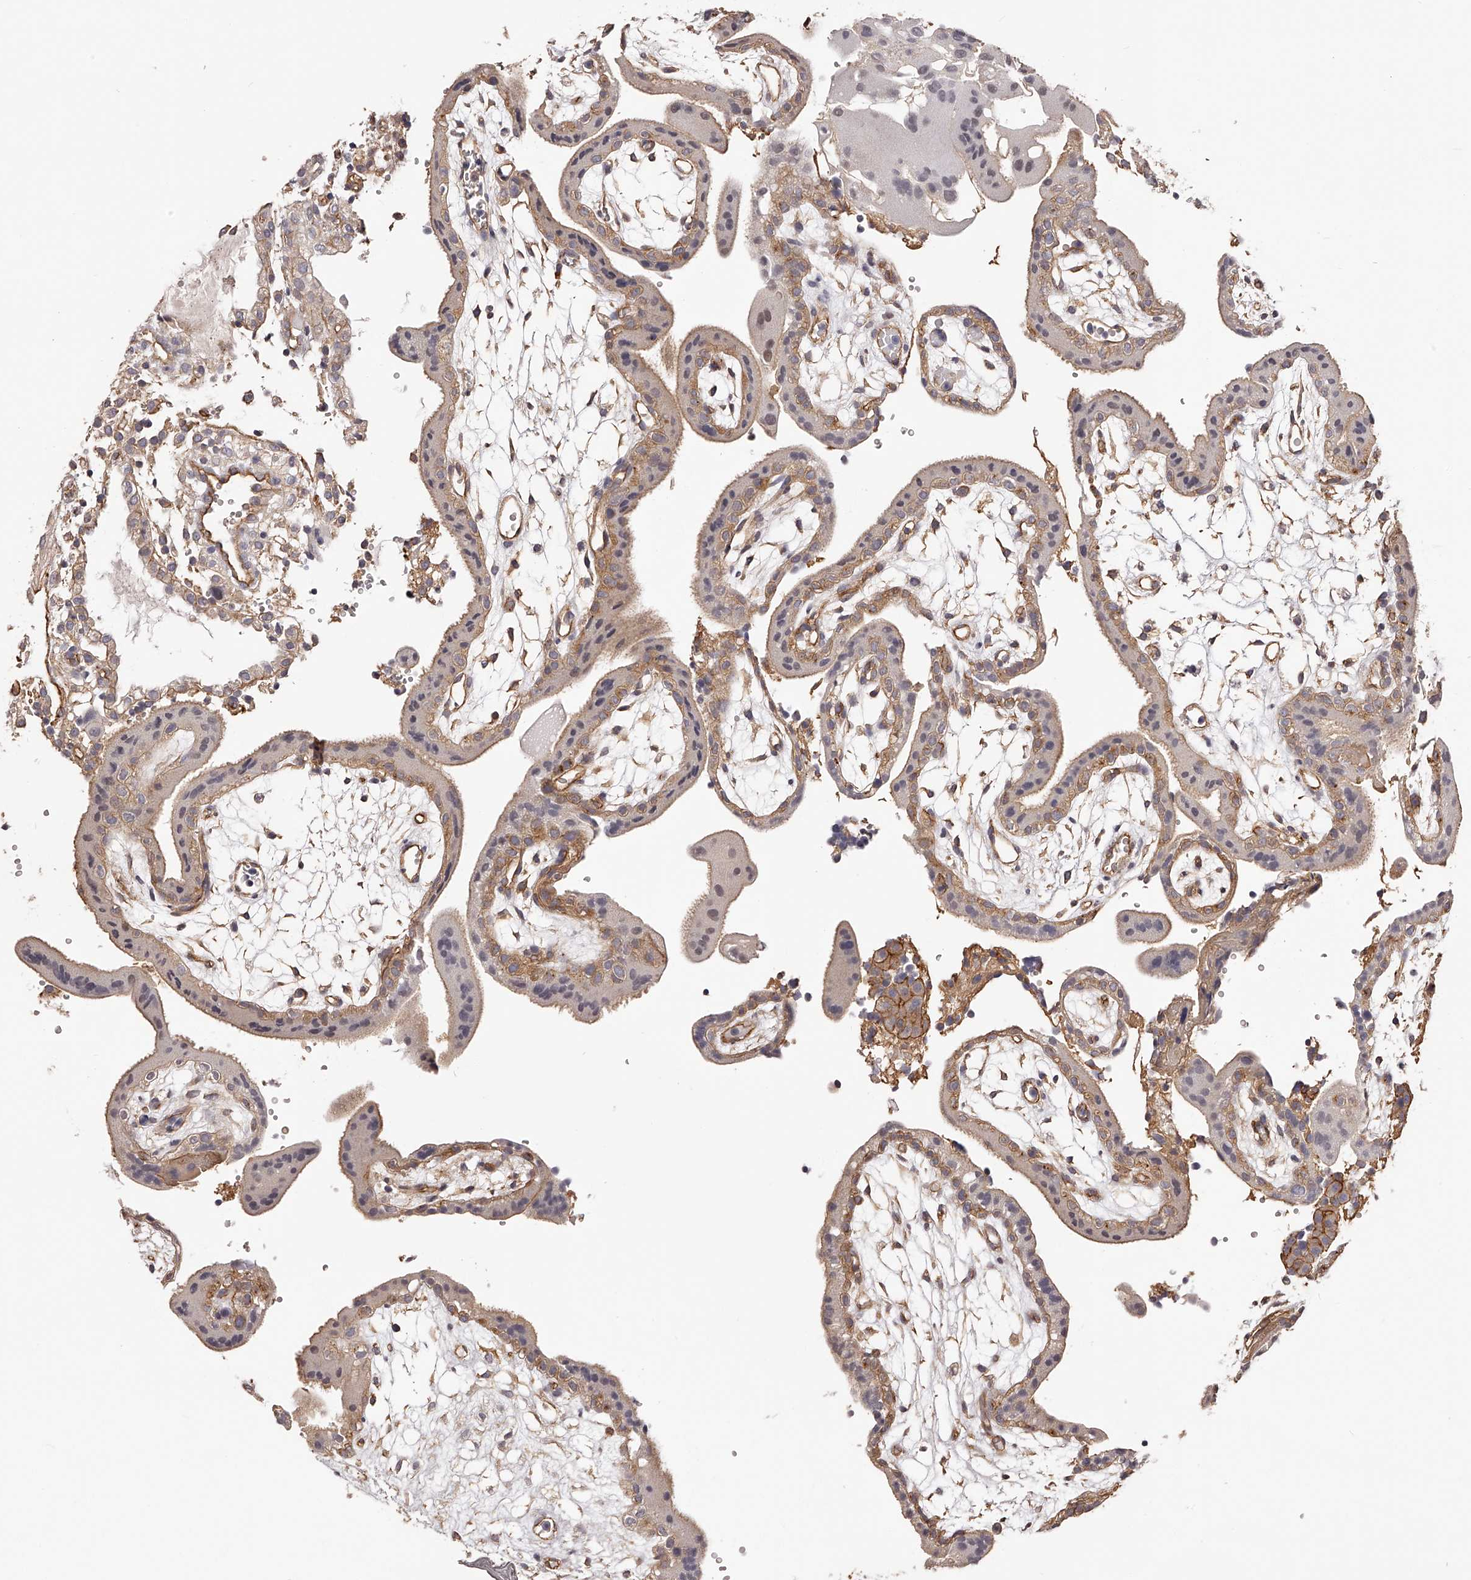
{"staining": {"intensity": "moderate", "quantity": "25%-75%", "location": "cytoplasmic/membranous"}, "tissue": "placenta", "cell_type": "Trophoblastic cells", "image_type": "normal", "snomed": [{"axis": "morphology", "description": "Normal tissue, NOS"}, {"axis": "topography", "description": "Placenta"}], "caption": "Immunohistochemical staining of benign placenta displays medium levels of moderate cytoplasmic/membranous positivity in about 25%-75% of trophoblastic cells. The protein of interest is stained brown, and the nuclei are stained in blue (DAB (3,3'-diaminobenzidine) IHC with brightfield microscopy, high magnification).", "gene": "LTV1", "patient": {"sex": "female", "age": 18}}